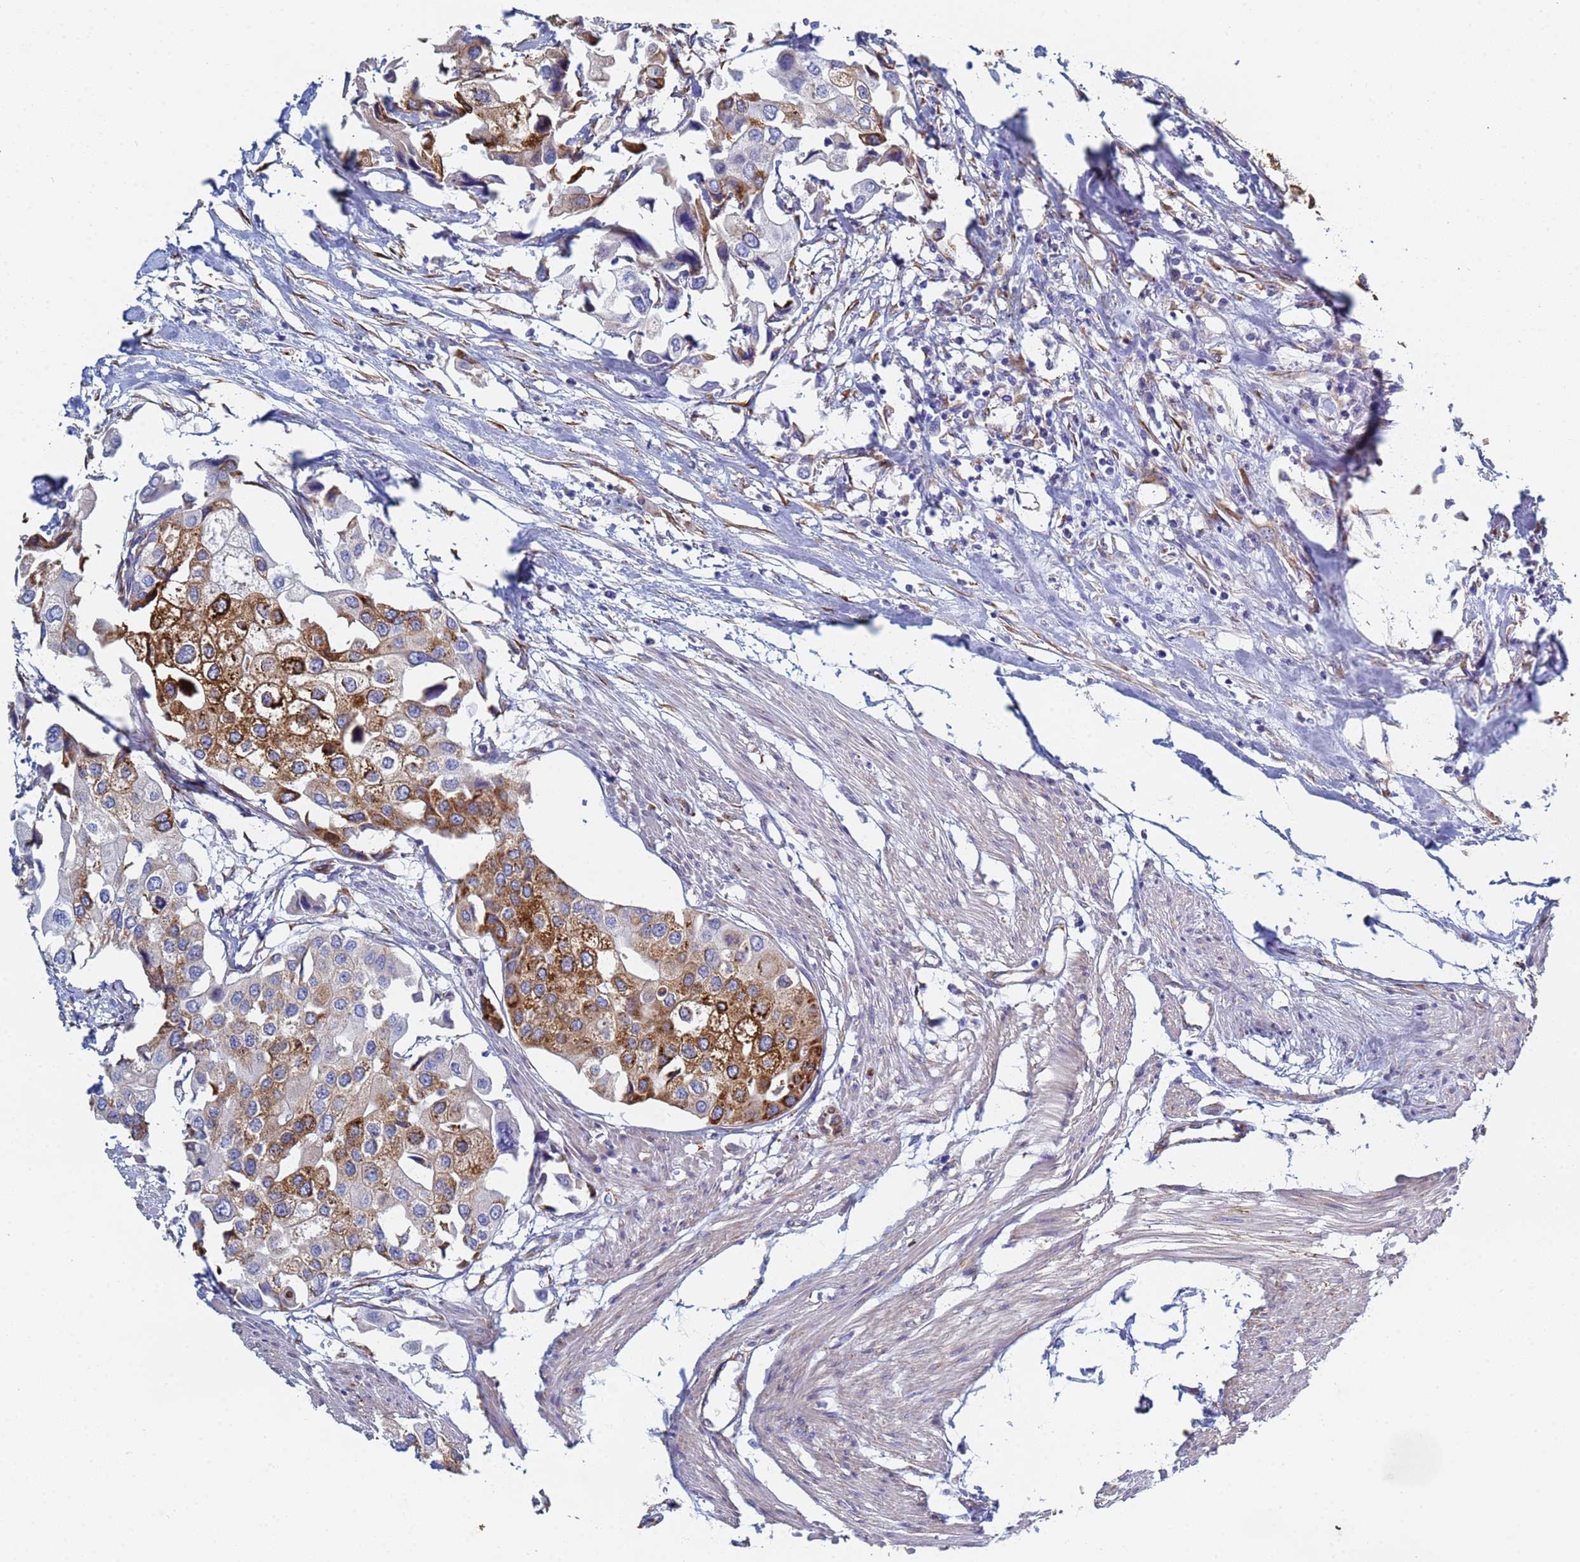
{"staining": {"intensity": "moderate", "quantity": "25%-75%", "location": "cytoplasmic/membranous"}, "tissue": "urothelial cancer", "cell_type": "Tumor cells", "image_type": "cancer", "snomed": [{"axis": "morphology", "description": "Urothelial carcinoma, High grade"}, {"axis": "topography", "description": "Urinary bladder"}], "caption": "A micrograph showing moderate cytoplasmic/membranous positivity in approximately 25%-75% of tumor cells in urothelial cancer, as visualized by brown immunohistochemical staining.", "gene": "GDAP2", "patient": {"sex": "male", "age": 64}}